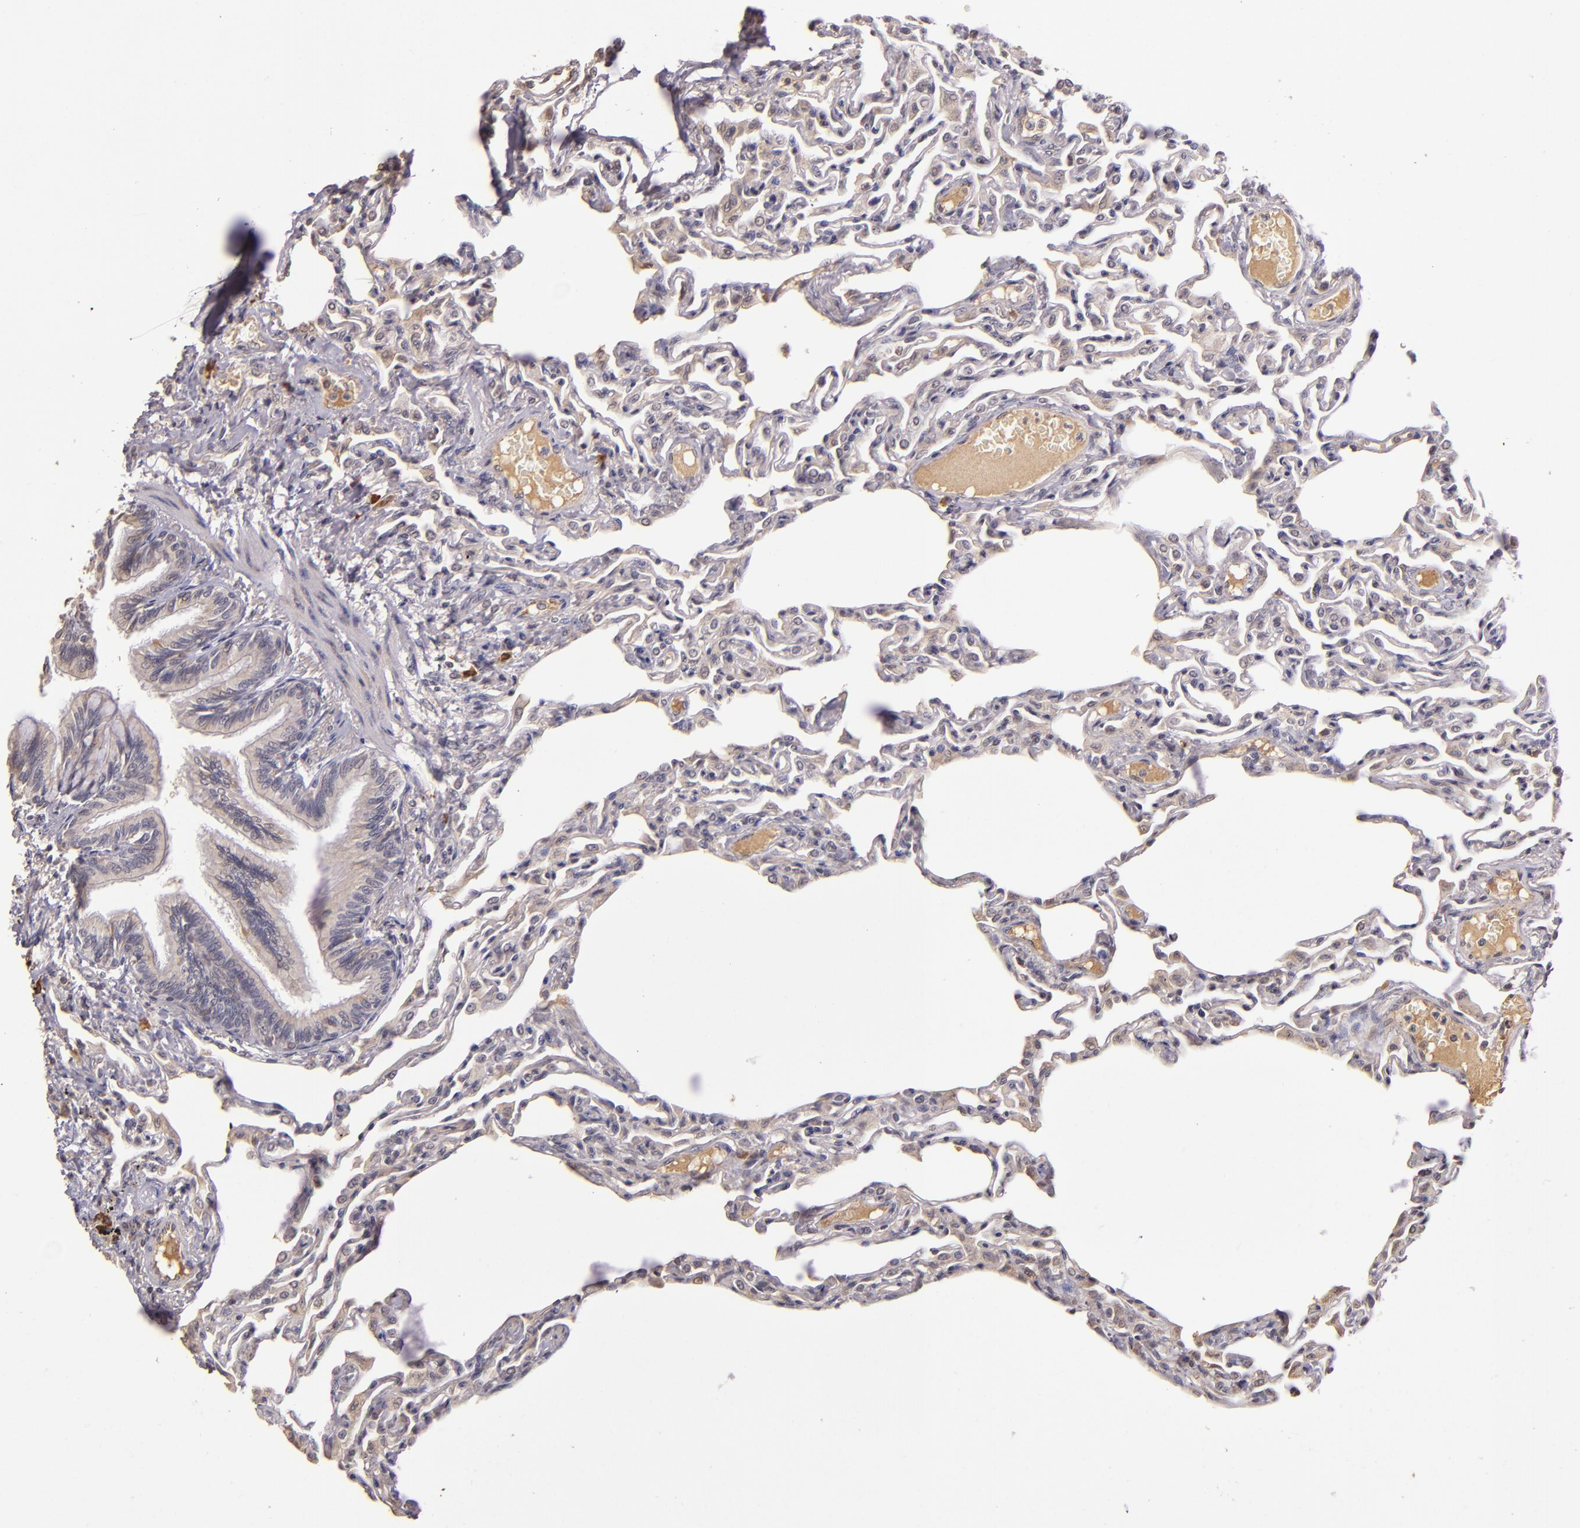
{"staining": {"intensity": "negative", "quantity": "none", "location": "none"}, "tissue": "lung", "cell_type": "Alveolar cells", "image_type": "normal", "snomed": [{"axis": "morphology", "description": "Normal tissue, NOS"}, {"axis": "topography", "description": "Lung"}], "caption": "This is a histopathology image of immunohistochemistry staining of benign lung, which shows no positivity in alveolar cells.", "gene": "ABL1", "patient": {"sex": "female", "age": 49}}